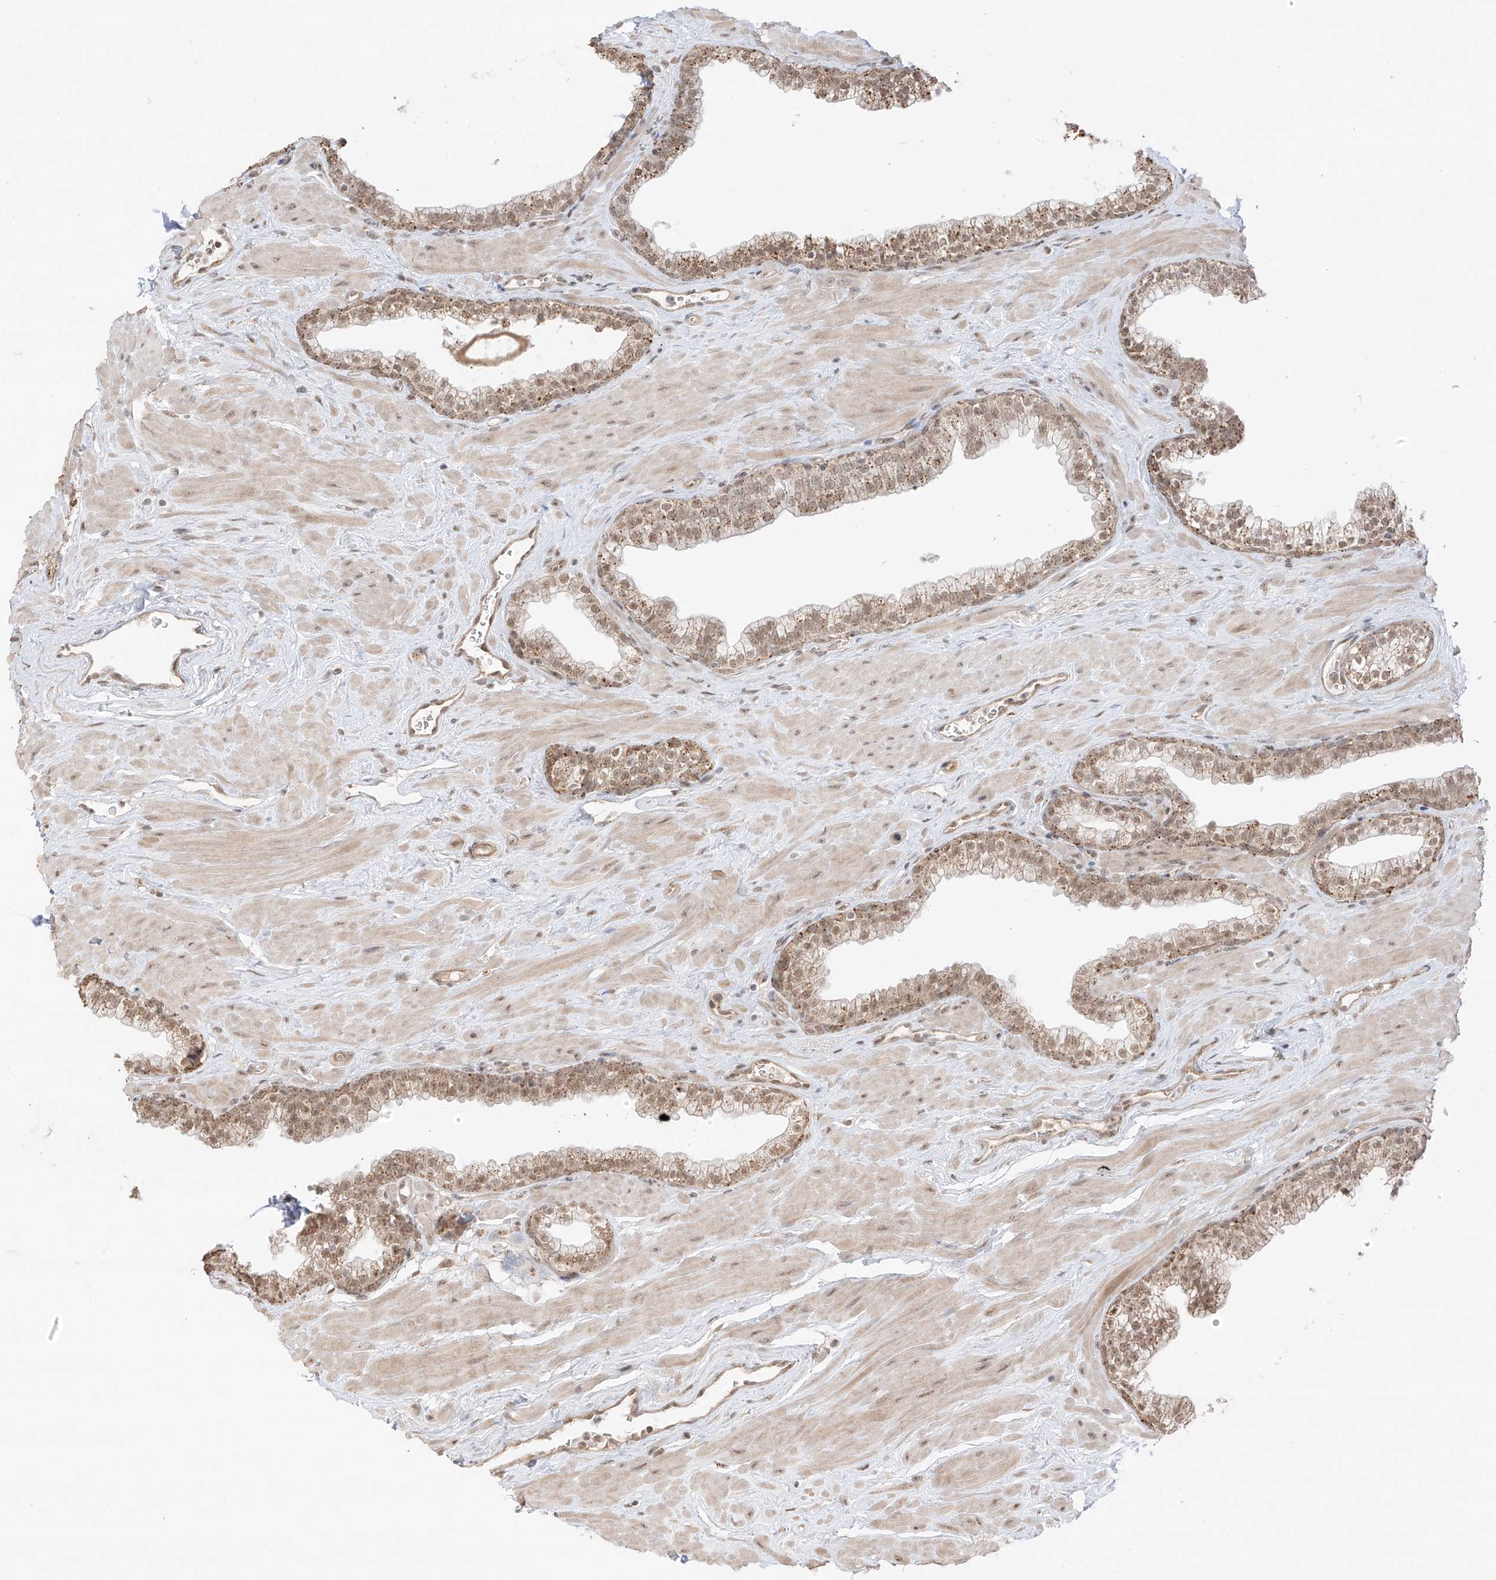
{"staining": {"intensity": "moderate", "quantity": "25%-75%", "location": "cytoplasmic/membranous,nuclear"}, "tissue": "prostate", "cell_type": "Glandular cells", "image_type": "normal", "snomed": [{"axis": "morphology", "description": "Normal tissue, NOS"}, {"axis": "morphology", "description": "Urothelial carcinoma, Low grade"}, {"axis": "topography", "description": "Urinary bladder"}, {"axis": "topography", "description": "Prostate"}], "caption": "Prostate stained with IHC shows moderate cytoplasmic/membranous,nuclear staining in approximately 25%-75% of glandular cells. (Brightfield microscopy of DAB IHC at high magnification).", "gene": "N4BP3", "patient": {"sex": "male", "age": 60}}